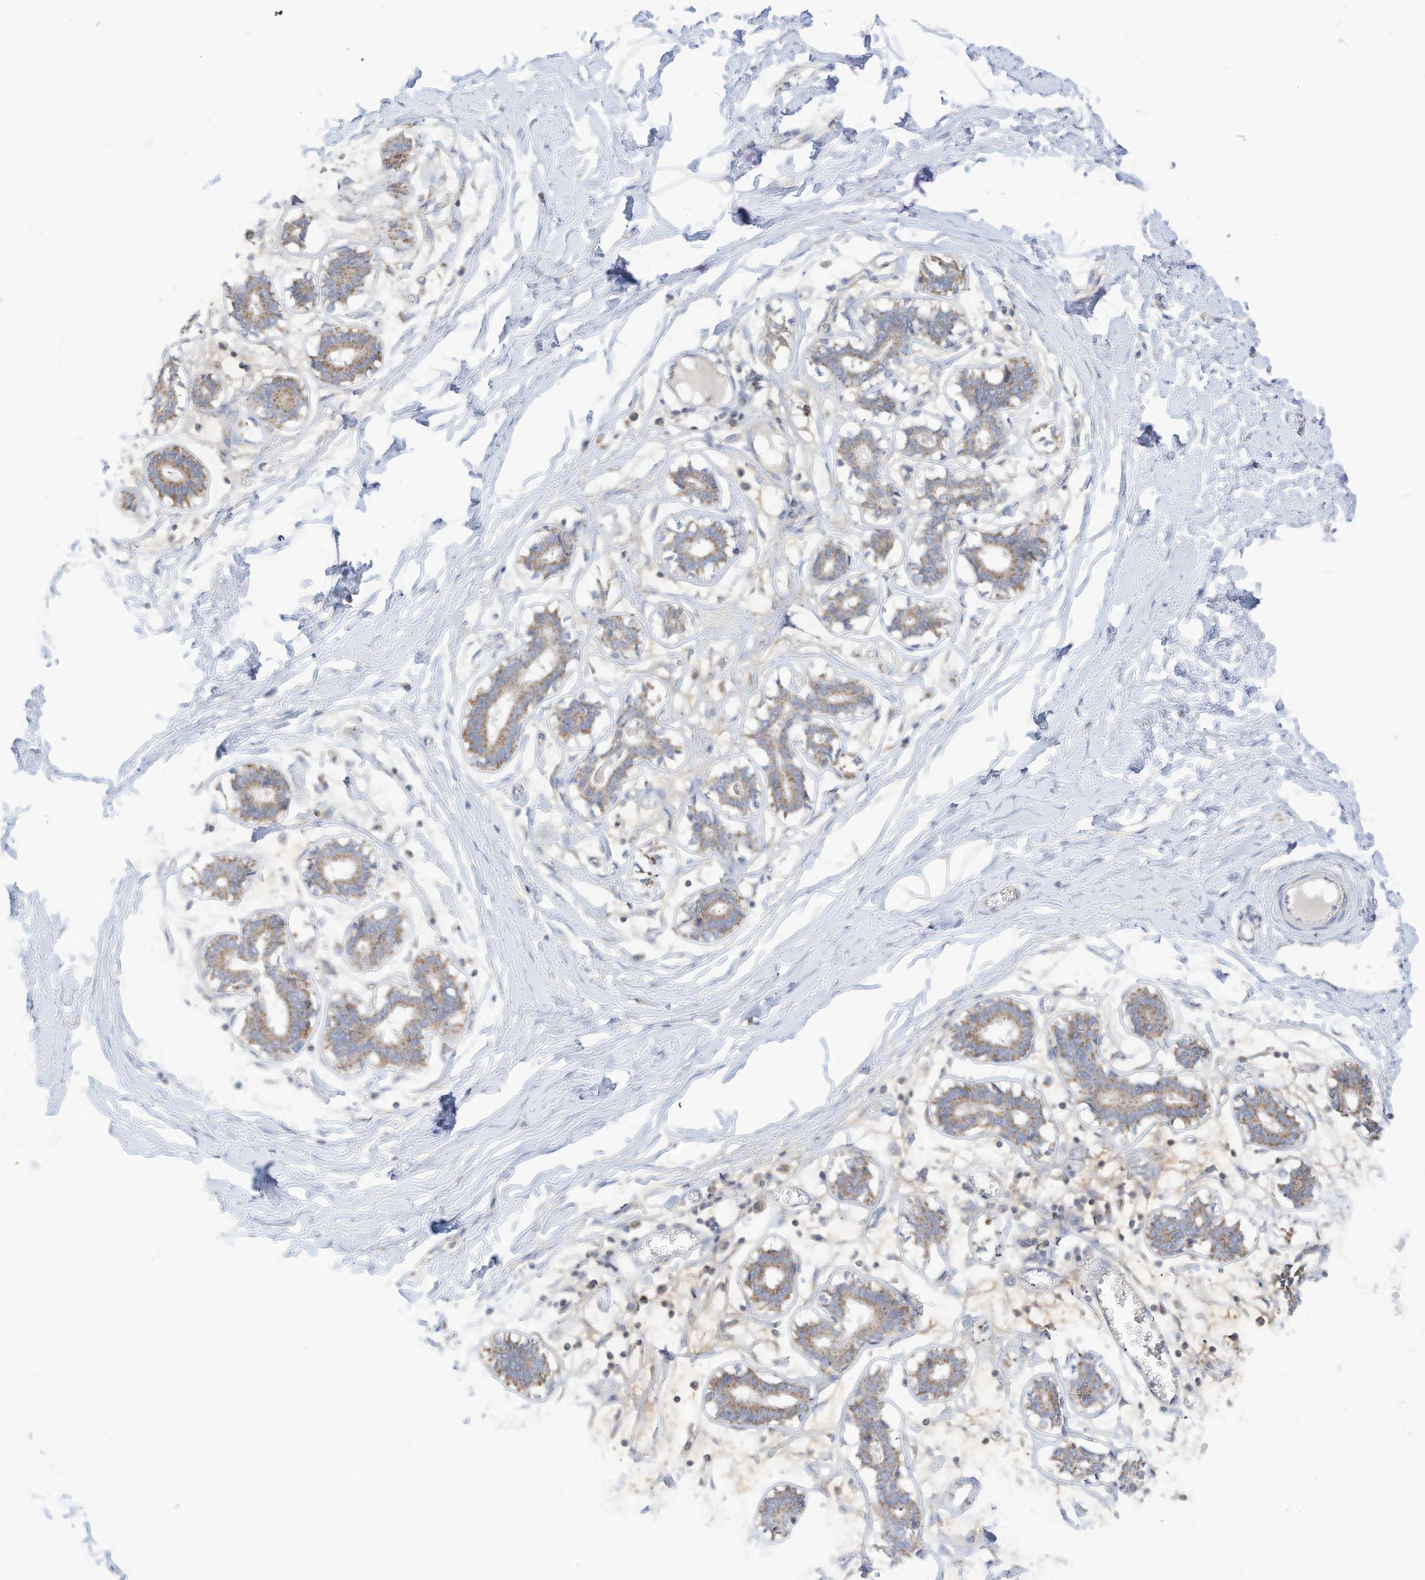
{"staining": {"intensity": "negative", "quantity": "none", "location": "none"}, "tissue": "breast", "cell_type": "Adipocytes", "image_type": "normal", "snomed": [{"axis": "morphology", "description": "Normal tissue, NOS"}, {"axis": "topography", "description": "Breast"}], "caption": "Breast stained for a protein using immunohistochemistry (IHC) reveals no positivity adipocytes.", "gene": "RHOH", "patient": {"sex": "female", "age": 27}}